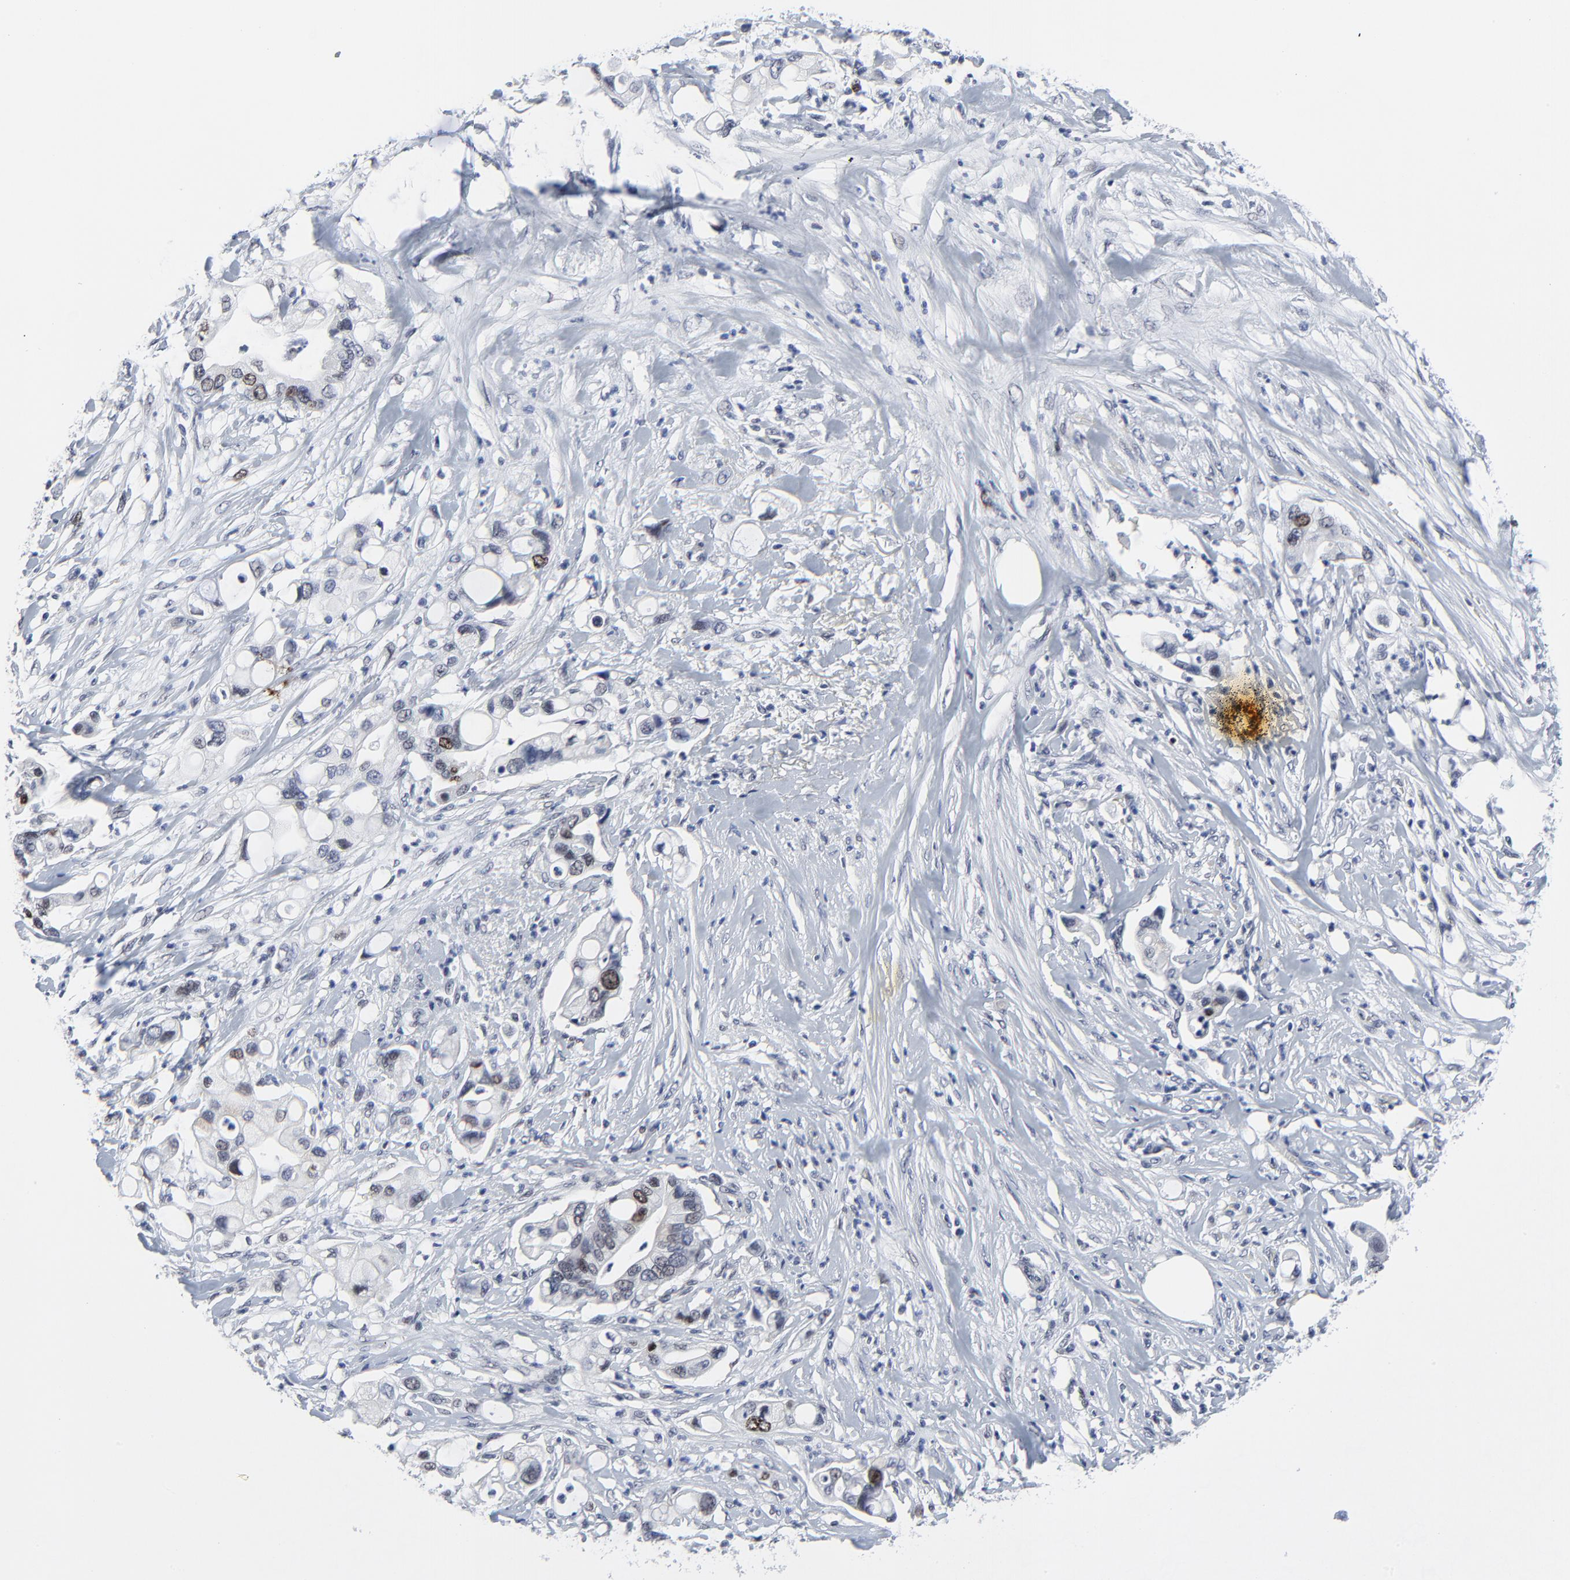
{"staining": {"intensity": "weak", "quantity": "<25%", "location": "nuclear"}, "tissue": "pancreatic cancer", "cell_type": "Tumor cells", "image_type": "cancer", "snomed": [{"axis": "morphology", "description": "Adenocarcinoma, NOS"}, {"axis": "topography", "description": "Pancreas"}], "caption": "Immunohistochemistry of pancreatic adenocarcinoma displays no staining in tumor cells.", "gene": "ZNF589", "patient": {"sex": "male", "age": 70}}